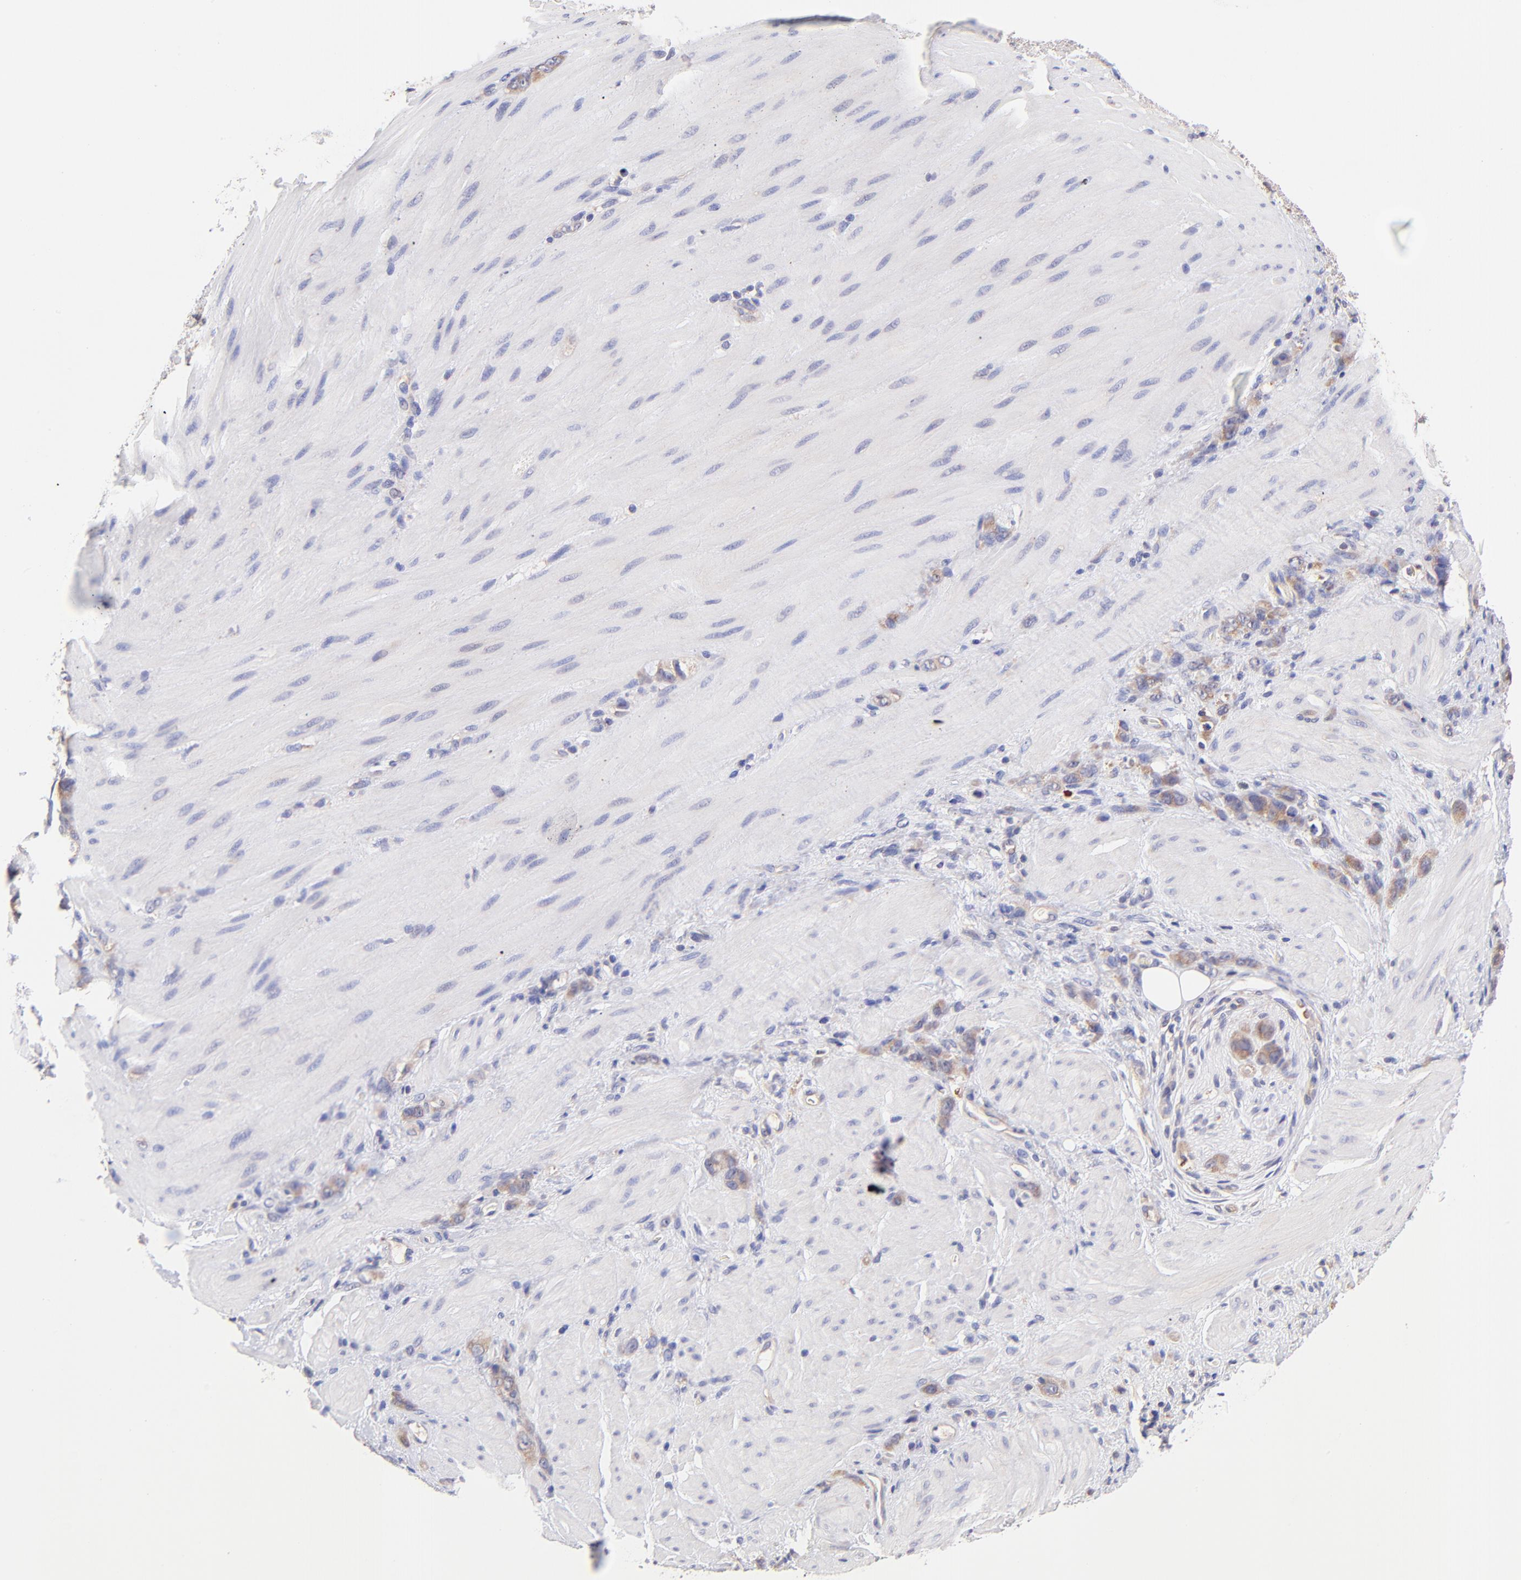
{"staining": {"intensity": "moderate", "quantity": "25%-75%", "location": "cytoplasmic/membranous"}, "tissue": "stomach cancer", "cell_type": "Tumor cells", "image_type": "cancer", "snomed": [{"axis": "morphology", "description": "Normal tissue, NOS"}, {"axis": "morphology", "description": "Adenocarcinoma, NOS"}, {"axis": "topography", "description": "Stomach"}], "caption": "Immunohistochemistry (IHC) image of human adenocarcinoma (stomach) stained for a protein (brown), which shows medium levels of moderate cytoplasmic/membranous expression in about 25%-75% of tumor cells.", "gene": "RPL11", "patient": {"sex": "male", "age": 82}}